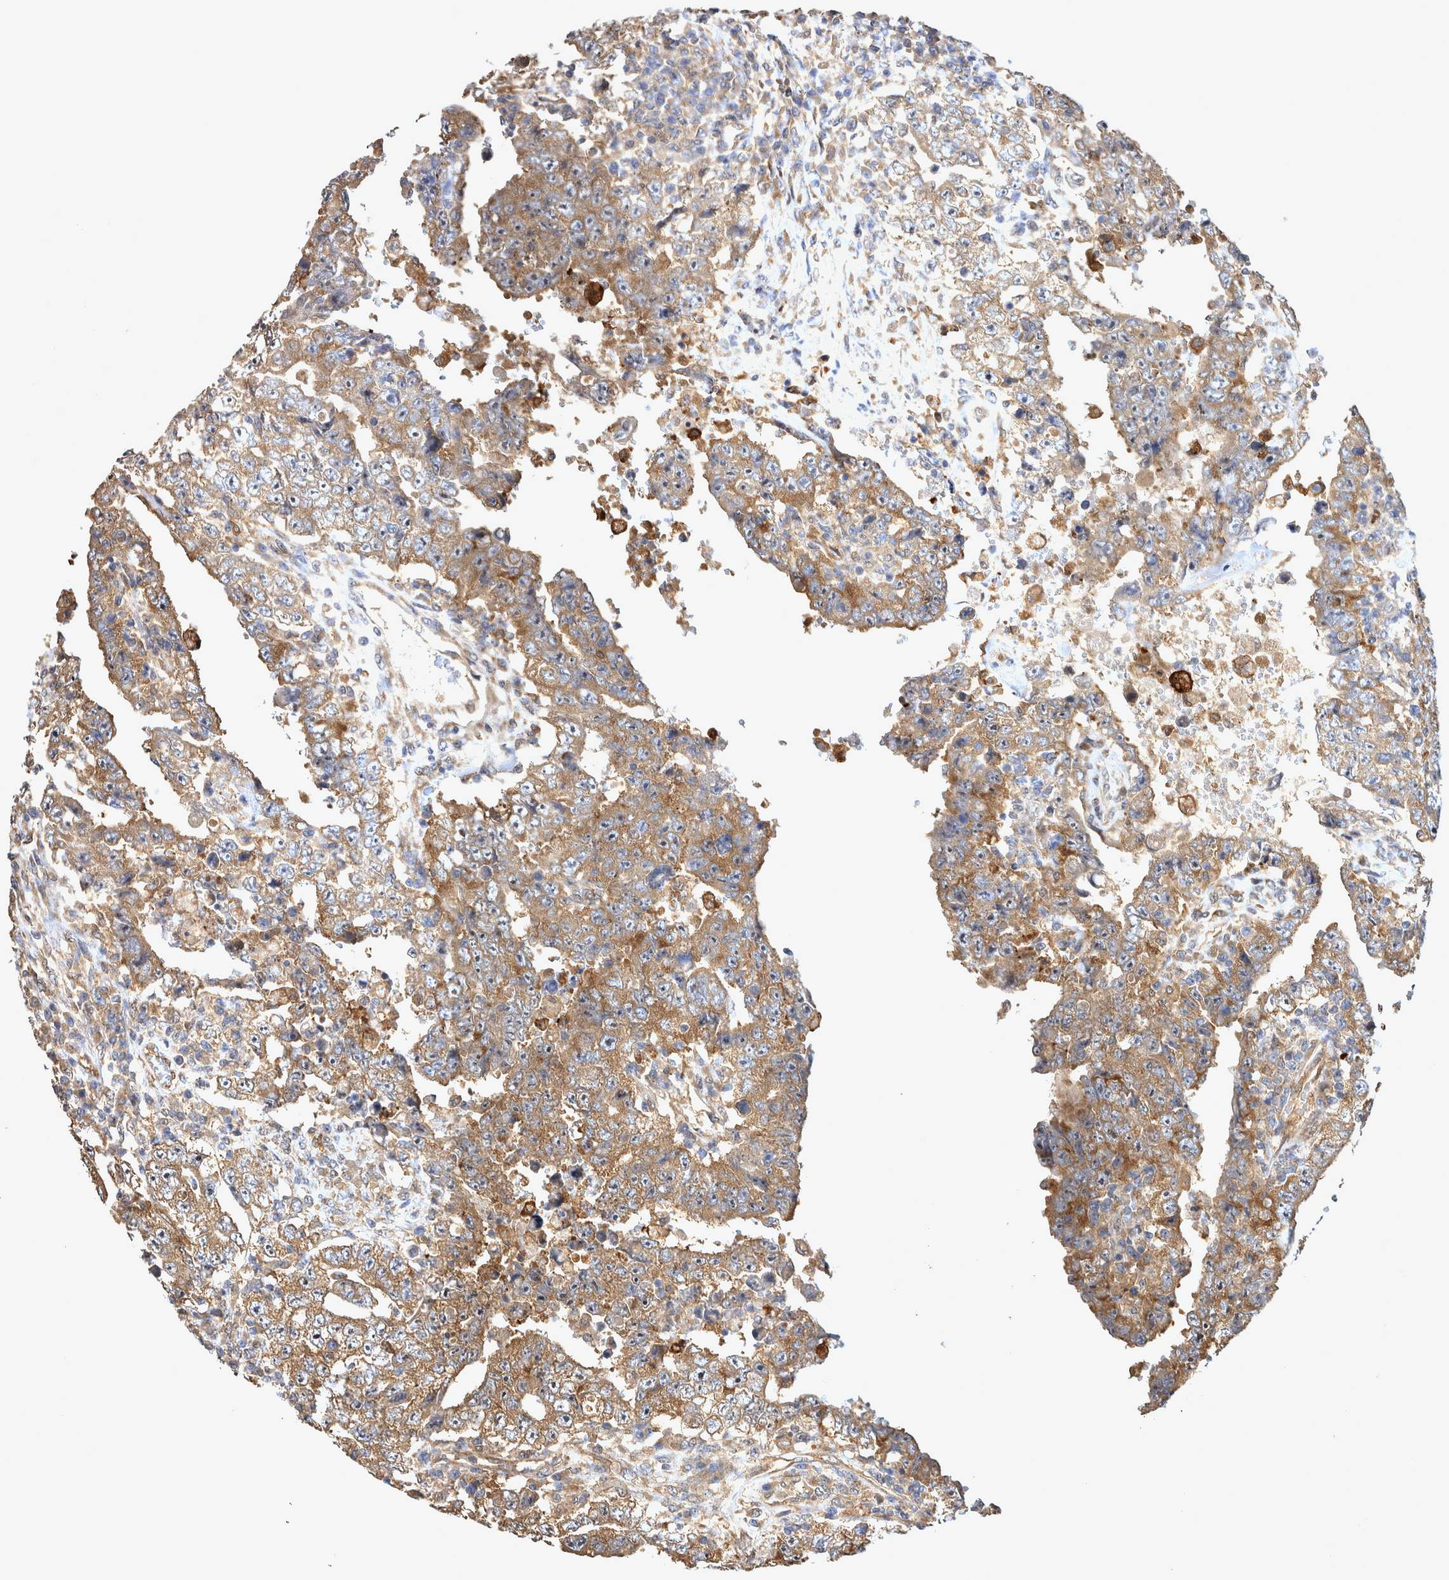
{"staining": {"intensity": "moderate", "quantity": ">75%", "location": "cytoplasmic/membranous"}, "tissue": "testis cancer", "cell_type": "Tumor cells", "image_type": "cancer", "snomed": [{"axis": "morphology", "description": "Carcinoma, Embryonal, NOS"}, {"axis": "topography", "description": "Testis"}], "caption": "A micrograph of human embryonal carcinoma (testis) stained for a protein exhibits moderate cytoplasmic/membranous brown staining in tumor cells.", "gene": "ATXN2", "patient": {"sex": "male", "age": 26}}